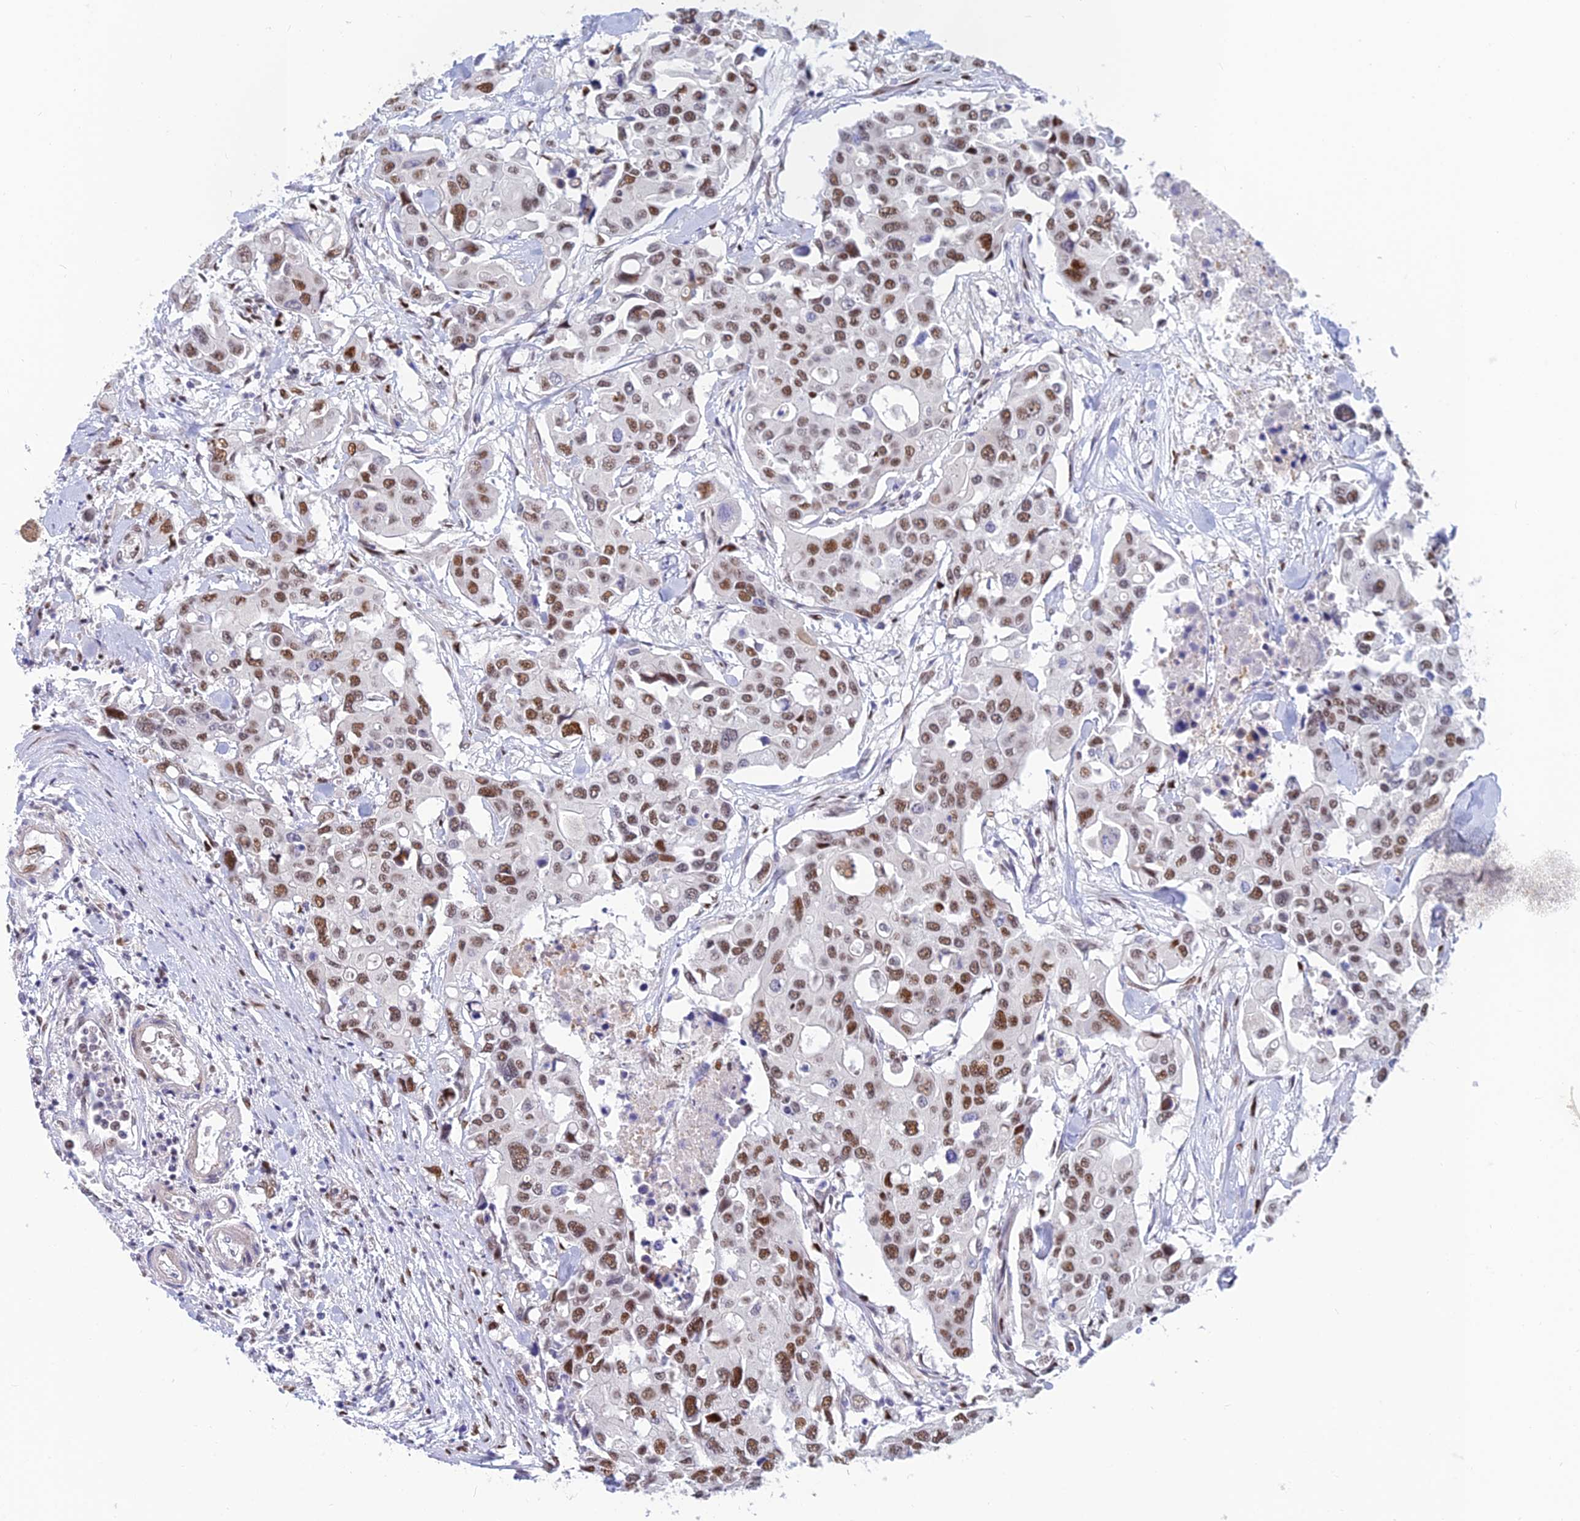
{"staining": {"intensity": "moderate", "quantity": ">75%", "location": "nuclear"}, "tissue": "colorectal cancer", "cell_type": "Tumor cells", "image_type": "cancer", "snomed": [{"axis": "morphology", "description": "Adenocarcinoma, NOS"}, {"axis": "topography", "description": "Colon"}], "caption": "Immunohistochemical staining of human adenocarcinoma (colorectal) displays medium levels of moderate nuclear positivity in about >75% of tumor cells.", "gene": "CLK4", "patient": {"sex": "male", "age": 77}}